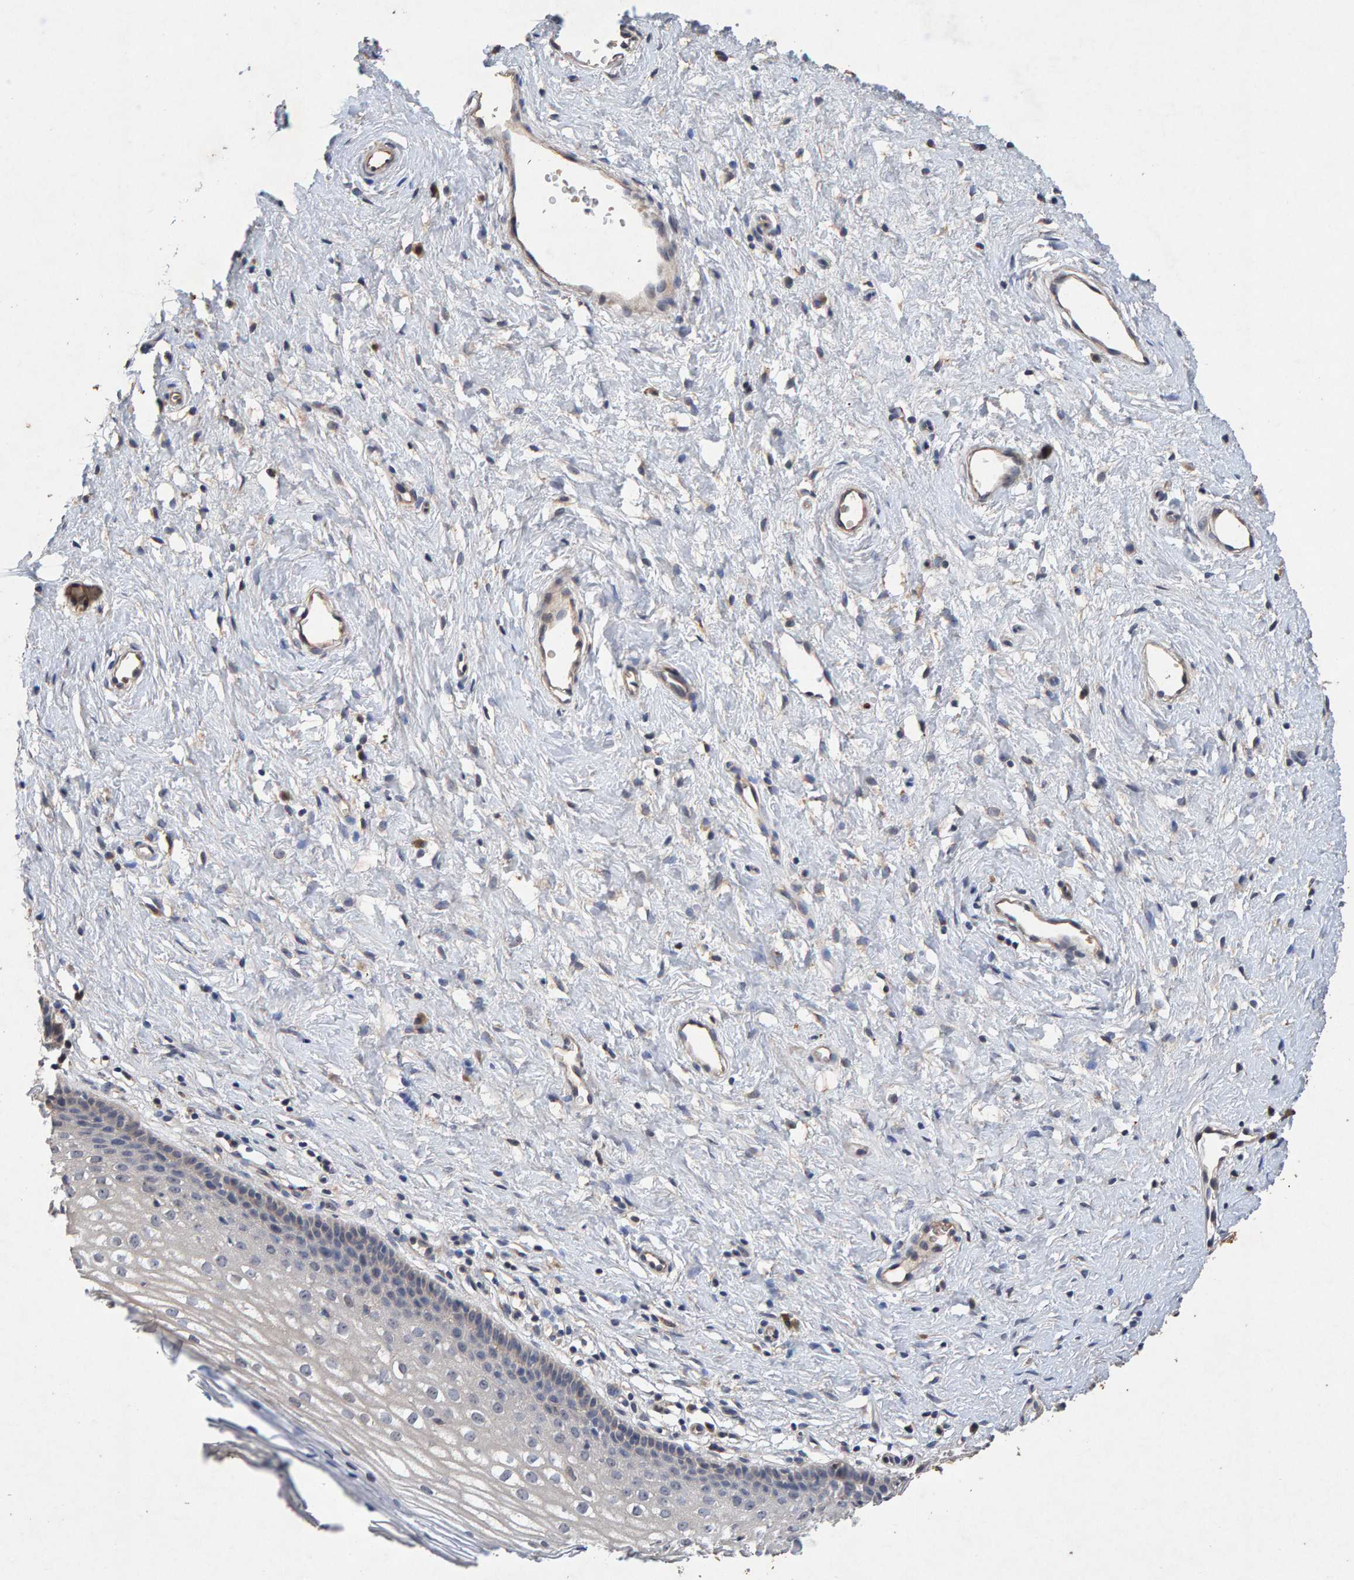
{"staining": {"intensity": "weak", "quantity": "<25%", "location": "cytoplasmic/membranous"}, "tissue": "cervix", "cell_type": "Glandular cells", "image_type": "normal", "snomed": [{"axis": "morphology", "description": "Normal tissue, NOS"}, {"axis": "topography", "description": "Cervix"}], "caption": "Glandular cells are negative for protein expression in unremarkable human cervix. Nuclei are stained in blue.", "gene": "EFR3A", "patient": {"sex": "female", "age": 27}}